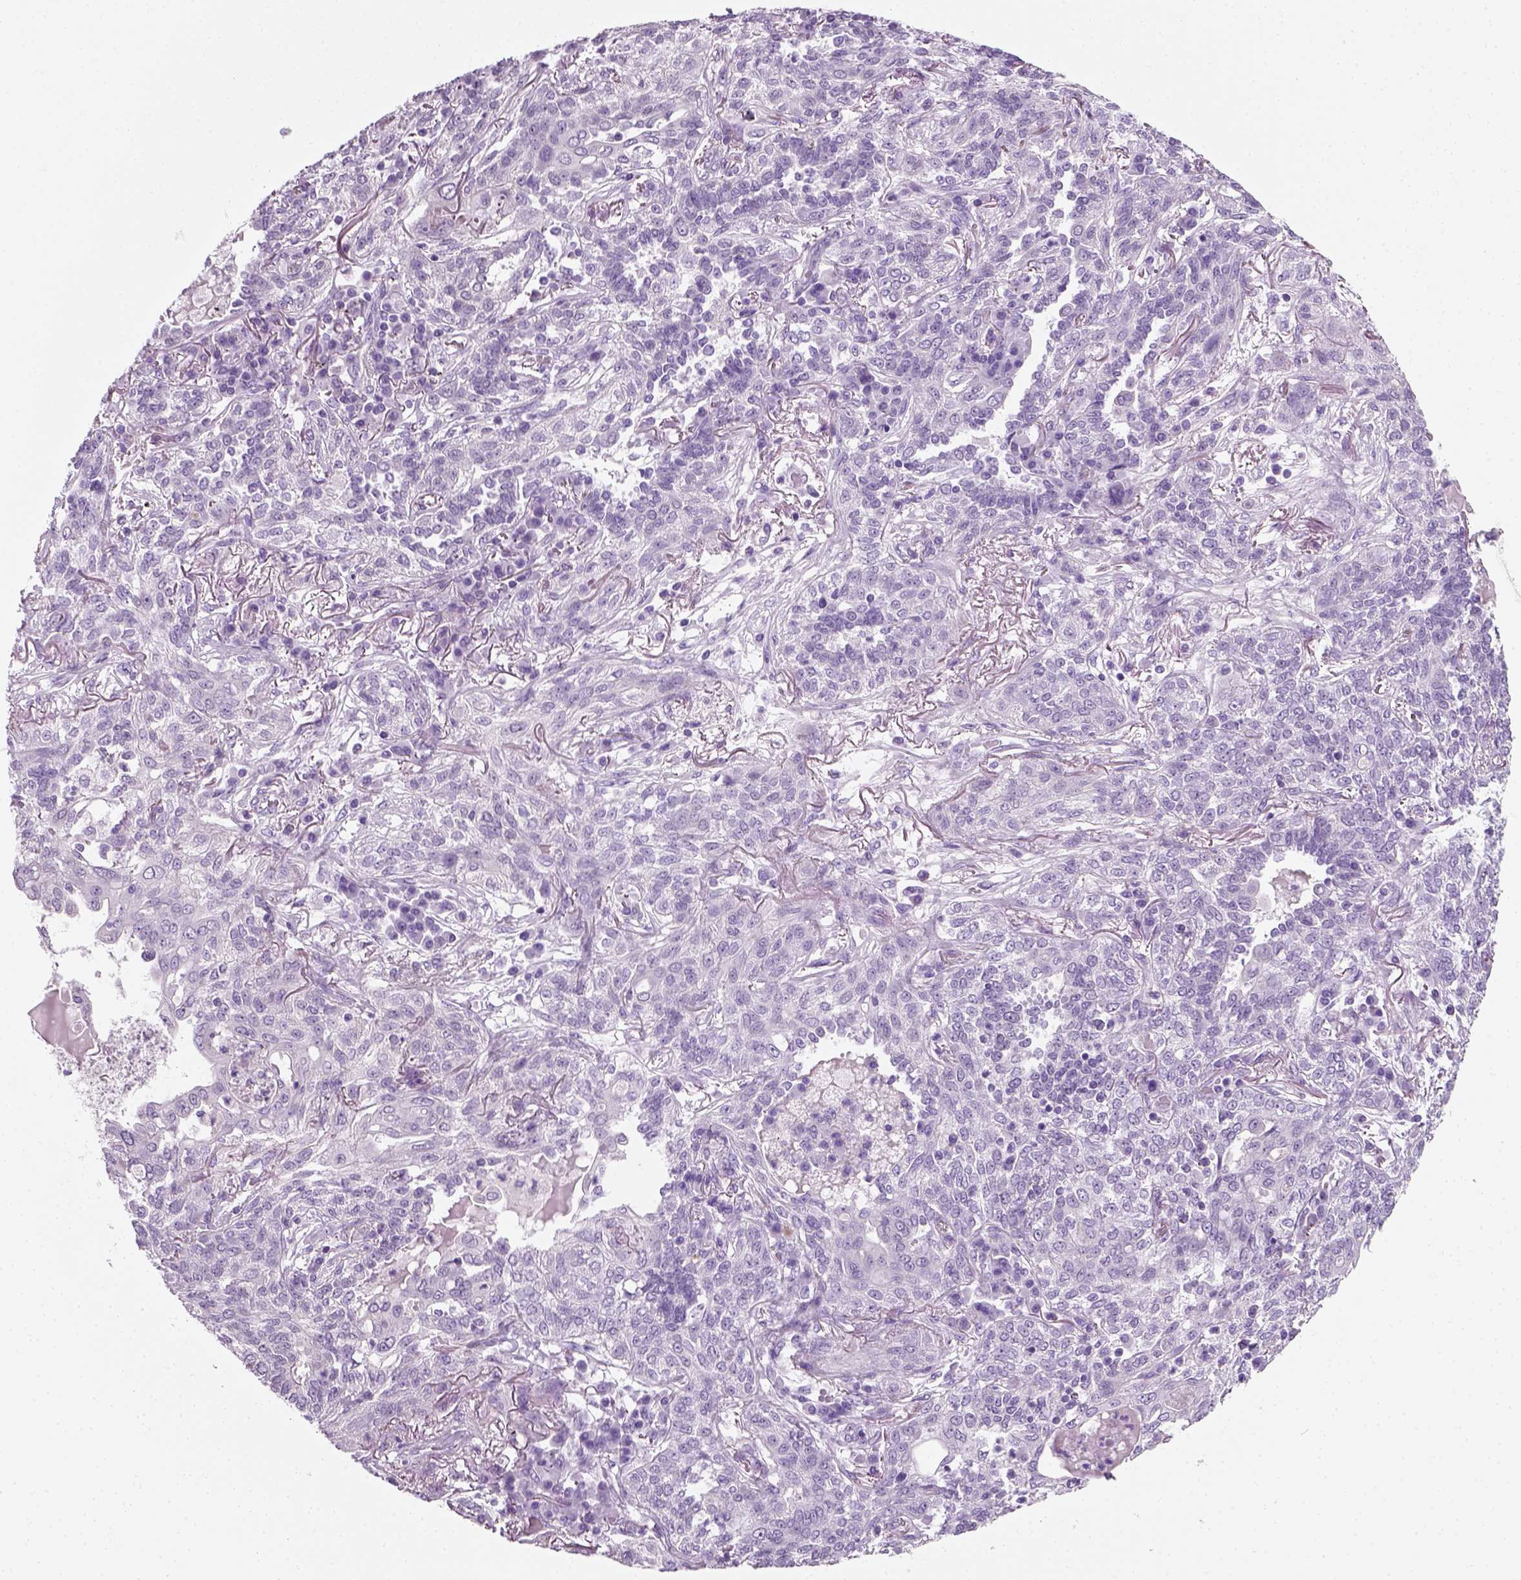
{"staining": {"intensity": "negative", "quantity": "none", "location": "none"}, "tissue": "lung cancer", "cell_type": "Tumor cells", "image_type": "cancer", "snomed": [{"axis": "morphology", "description": "Squamous cell carcinoma, NOS"}, {"axis": "topography", "description": "Lung"}], "caption": "Lung squamous cell carcinoma stained for a protein using immunohistochemistry (IHC) exhibits no positivity tumor cells.", "gene": "SPATA31E1", "patient": {"sex": "female", "age": 70}}